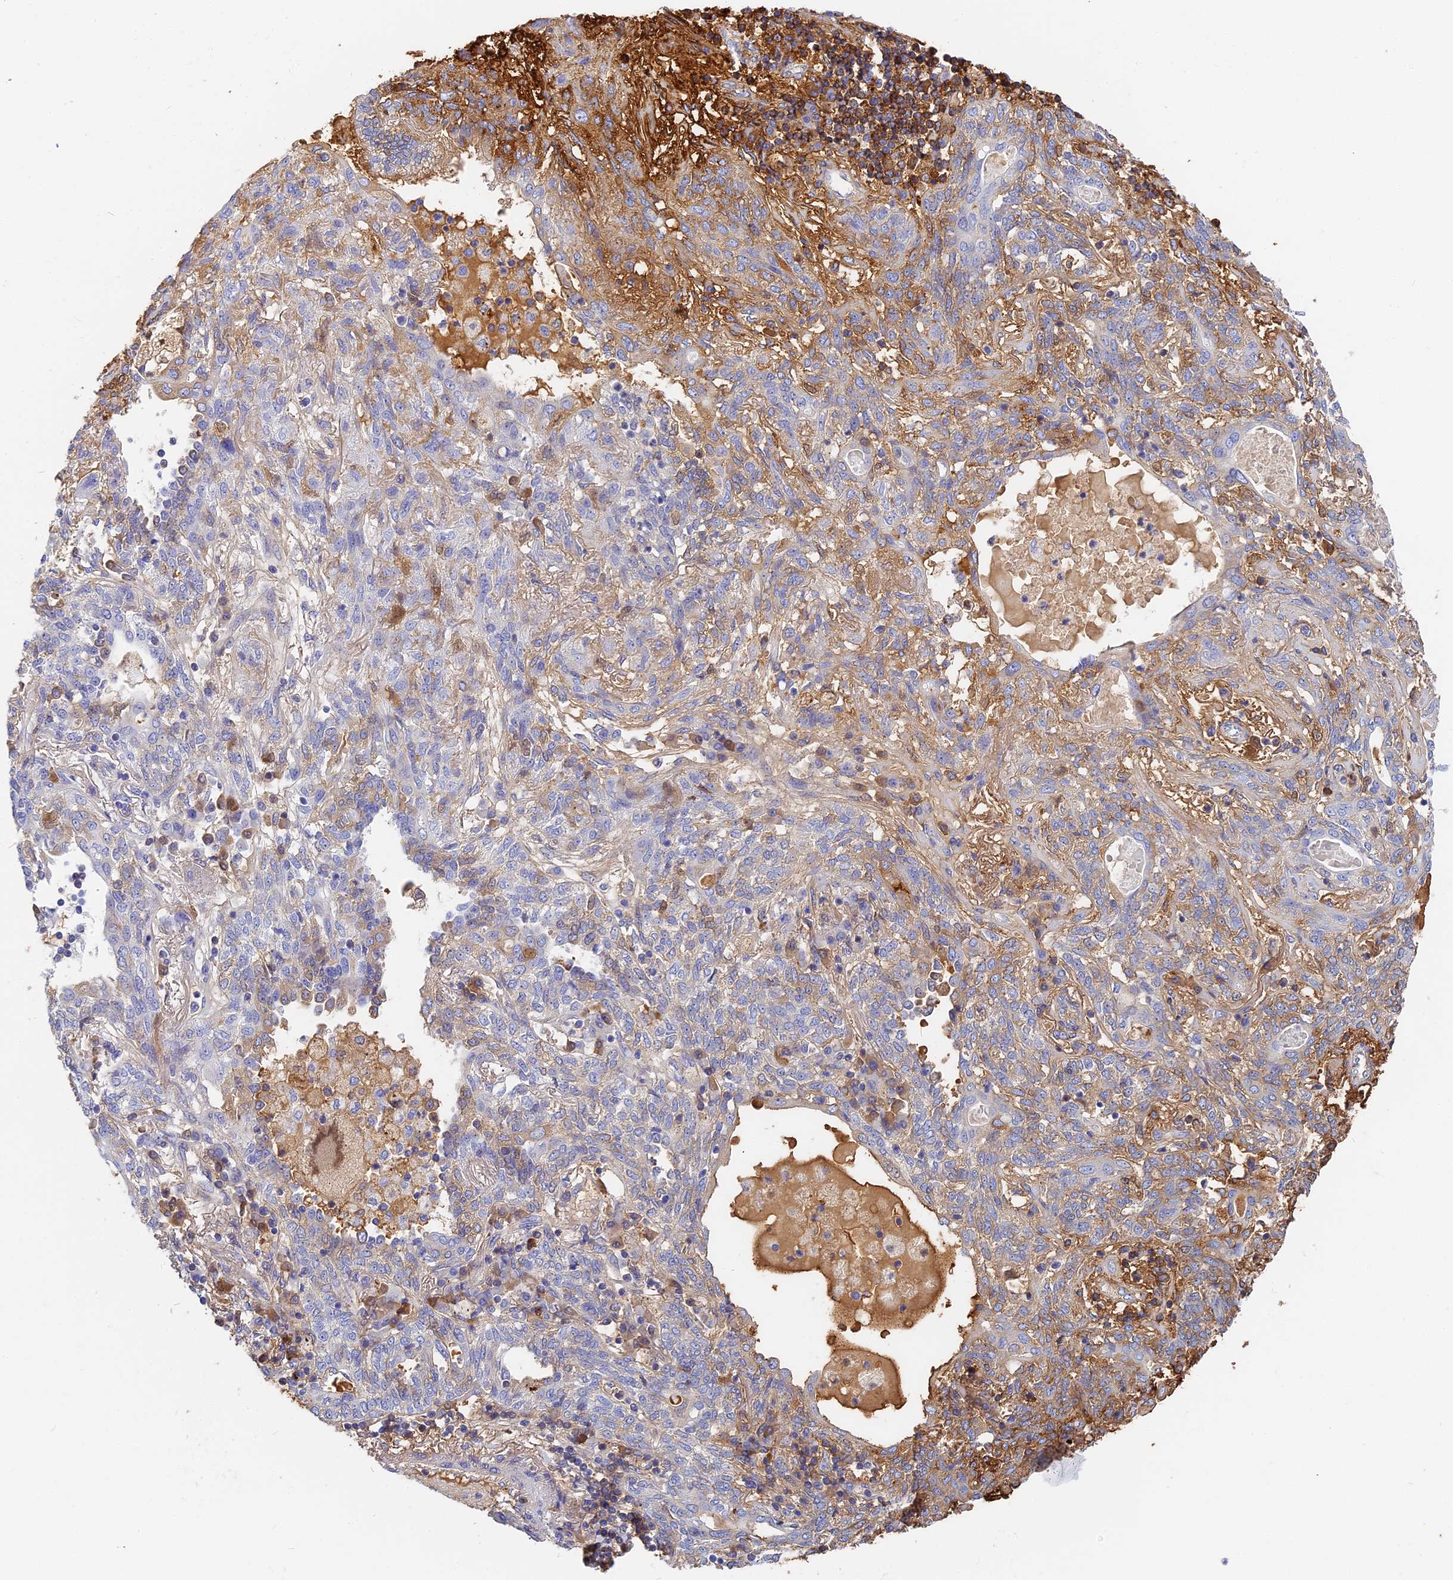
{"staining": {"intensity": "negative", "quantity": "none", "location": "none"}, "tissue": "lung cancer", "cell_type": "Tumor cells", "image_type": "cancer", "snomed": [{"axis": "morphology", "description": "Squamous cell carcinoma, NOS"}, {"axis": "topography", "description": "Lung"}], "caption": "This is an immunohistochemistry micrograph of human lung cancer (squamous cell carcinoma). There is no expression in tumor cells.", "gene": "ITIH1", "patient": {"sex": "female", "age": 70}}